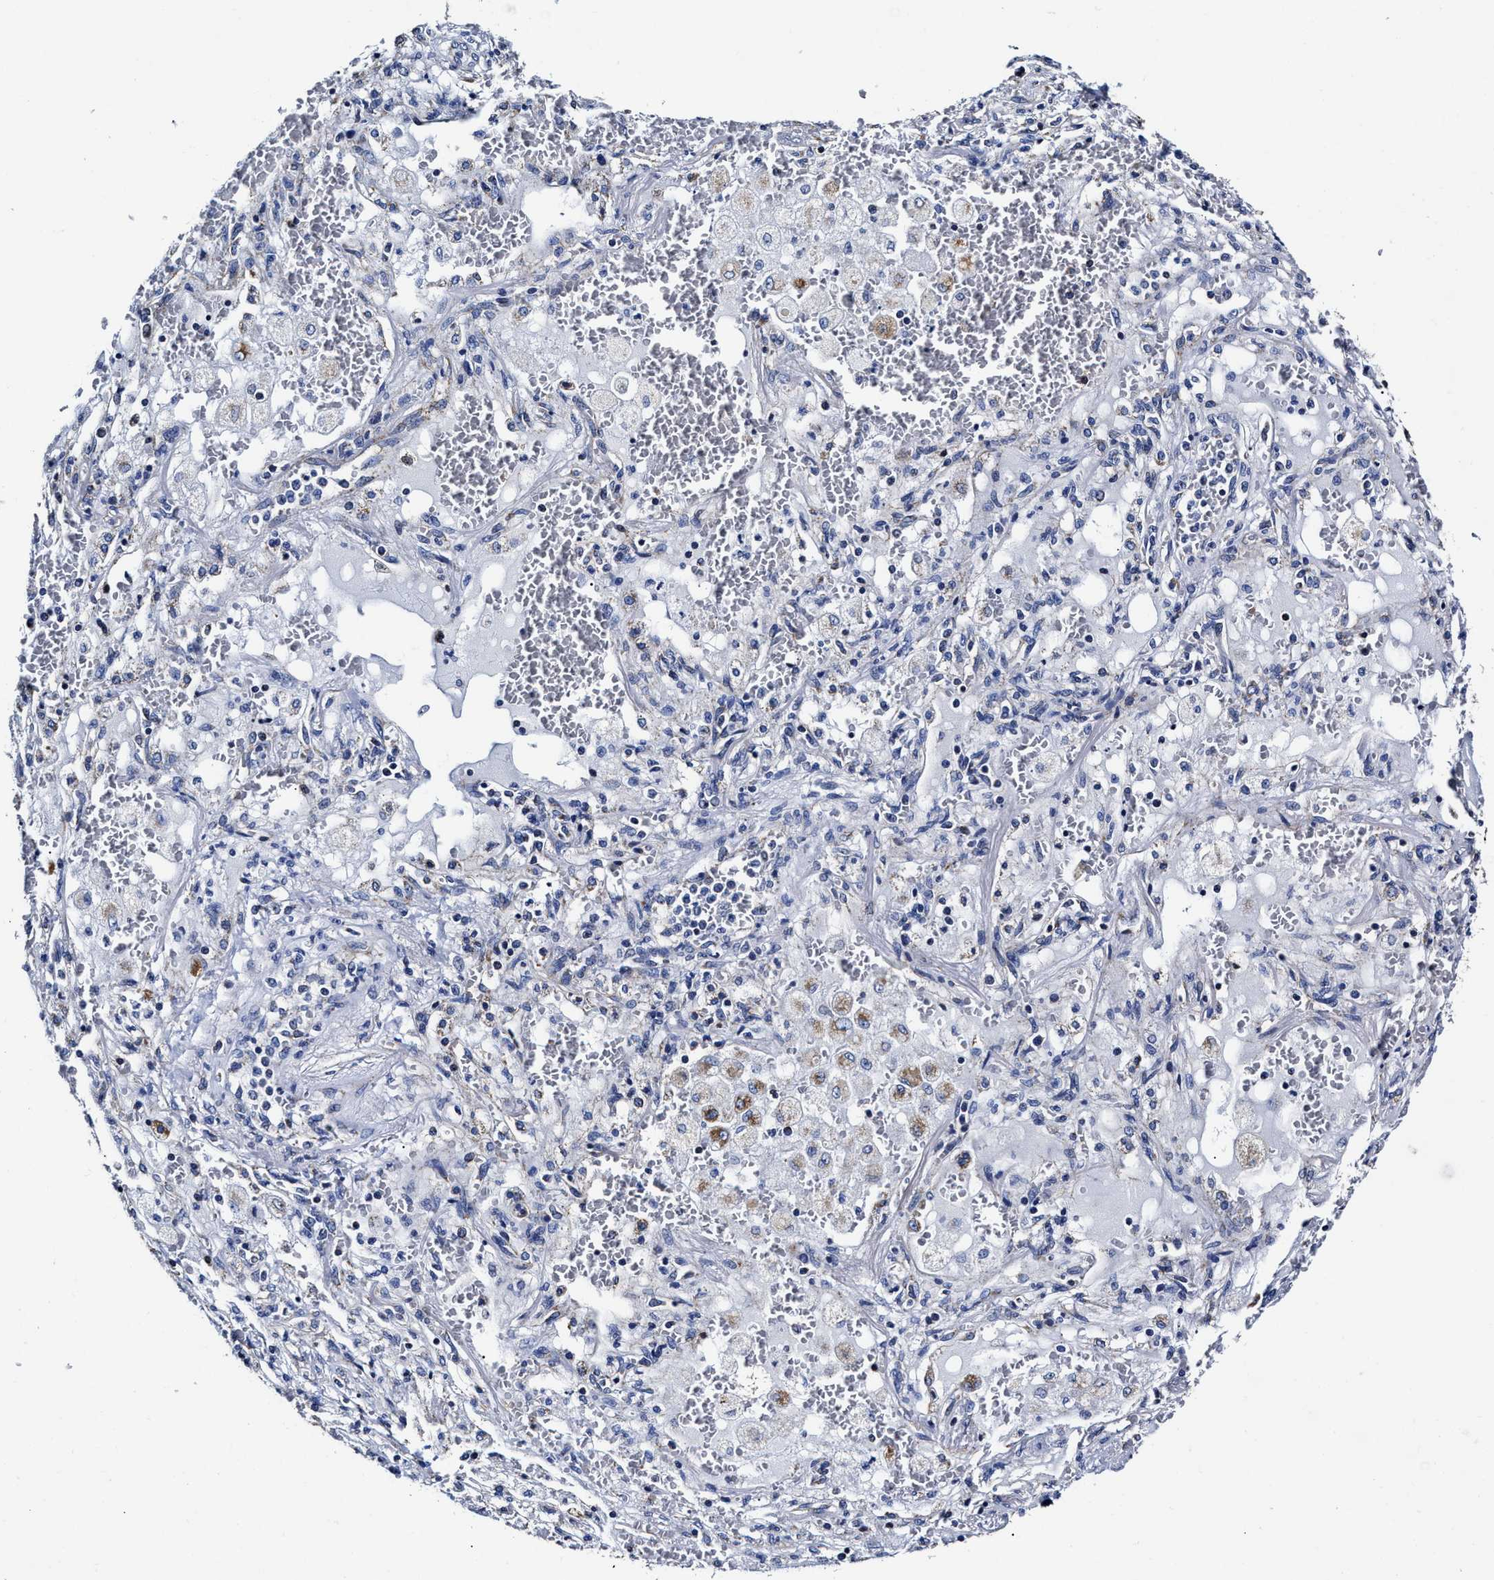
{"staining": {"intensity": "weak", "quantity": "<25%", "location": "cytoplasmic/membranous"}, "tissue": "lung cancer", "cell_type": "Tumor cells", "image_type": "cancer", "snomed": [{"axis": "morphology", "description": "Squamous cell carcinoma, NOS"}, {"axis": "topography", "description": "Lung"}], "caption": "There is no significant expression in tumor cells of lung cancer.", "gene": "HINT2", "patient": {"sex": "male", "age": 61}}